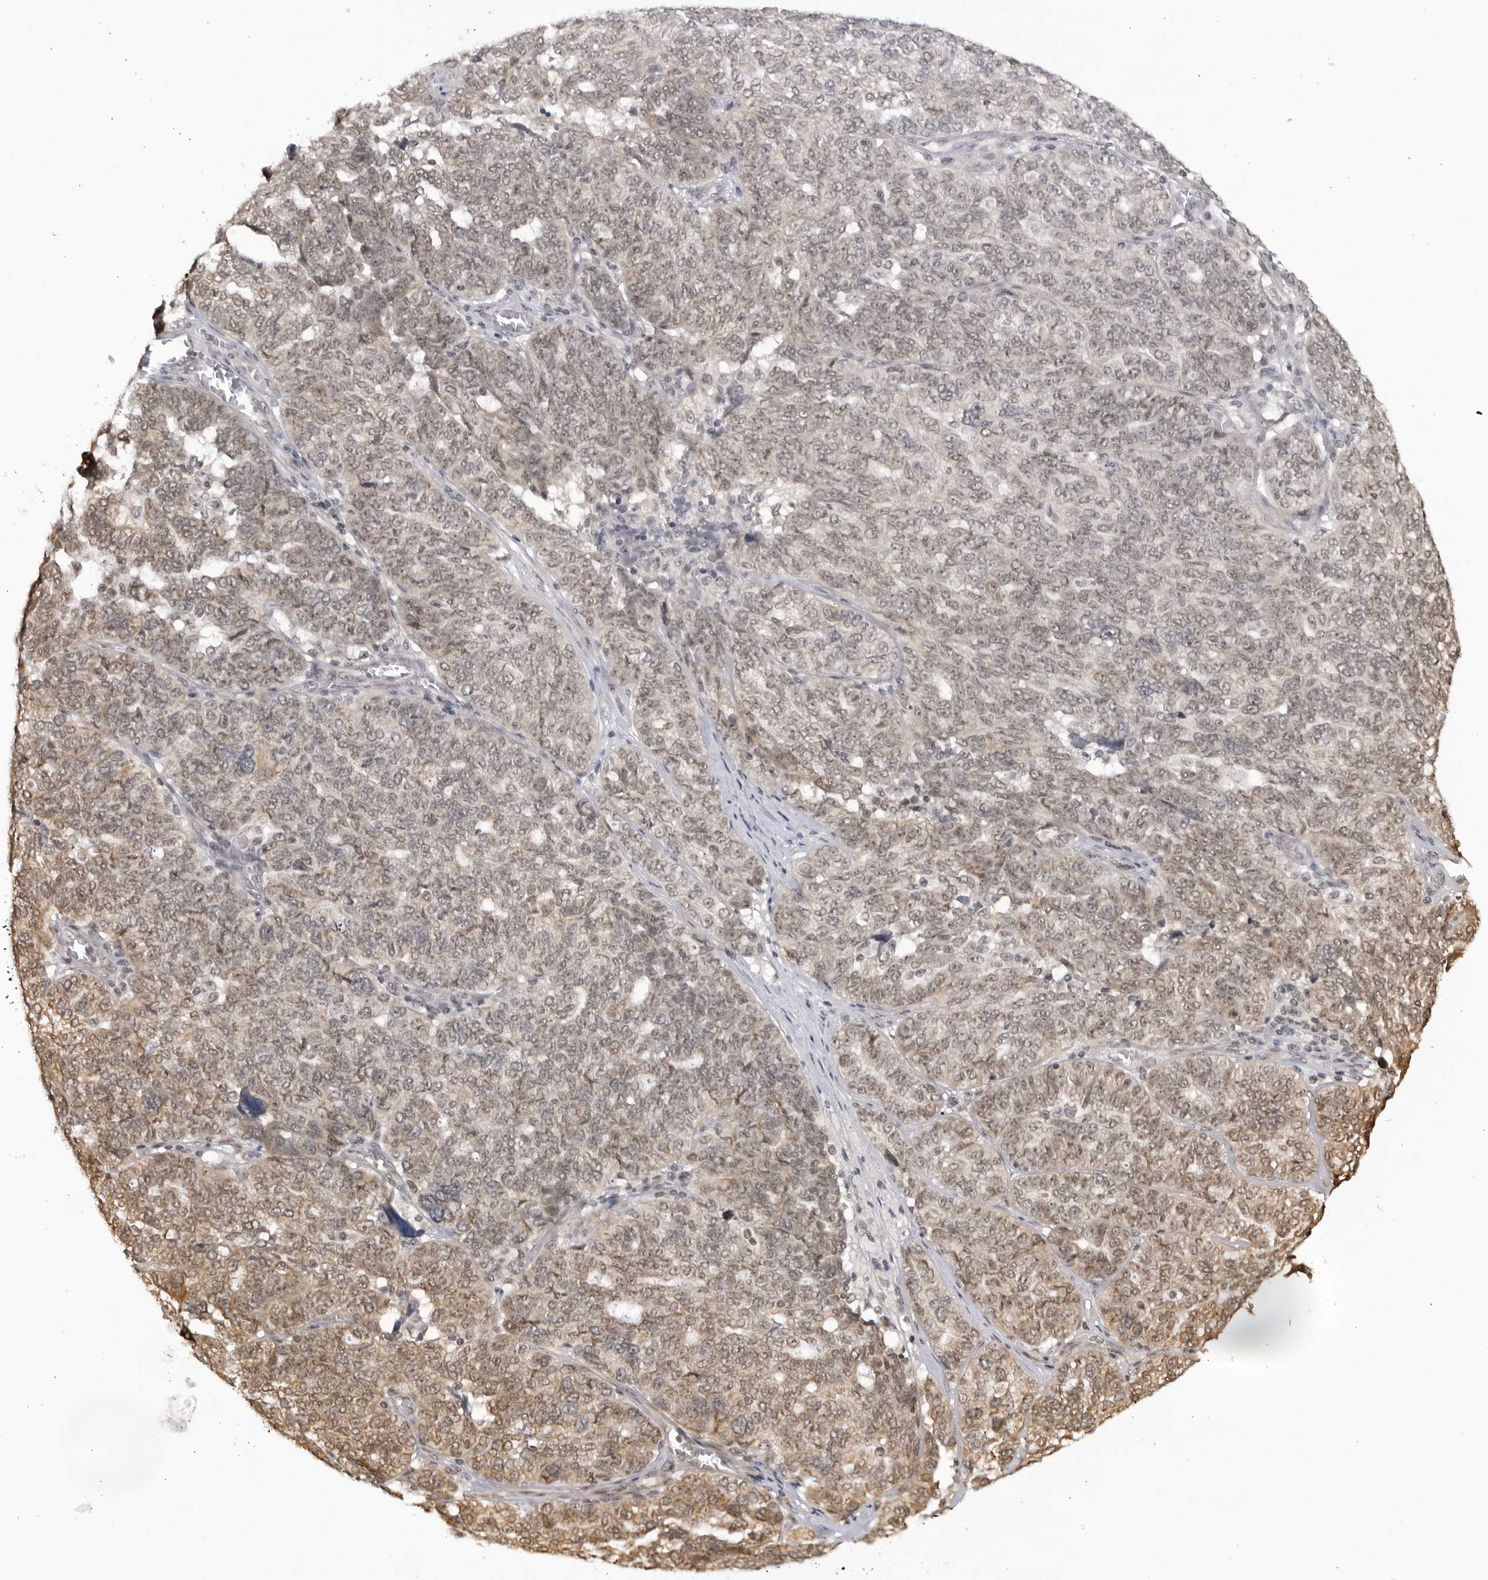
{"staining": {"intensity": "weak", "quantity": "25%-75%", "location": "nuclear"}, "tissue": "ovarian cancer", "cell_type": "Tumor cells", "image_type": "cancer", "snomed": [{"axis": "morphology", "description": "Cystadenocarcinoma, serous, NOS"}, {"axis": "topography", "description": "Ovary"}], "caption": "An IHC histopathology image of neoplastic tissue is shown. Protein staining in brown shows weak nuclear positivity in ovarian cancer (serous cystadenocarcinoma) within tumor cells. The staining is performed using DAB (3,3'-diaminobenzidine) brown chromogen to label protein expression. The nuclei are counter-stained blue using hematoxylin.", "gene": "RASGEF1C", "patient": {"sex": "female", "age": 59}}